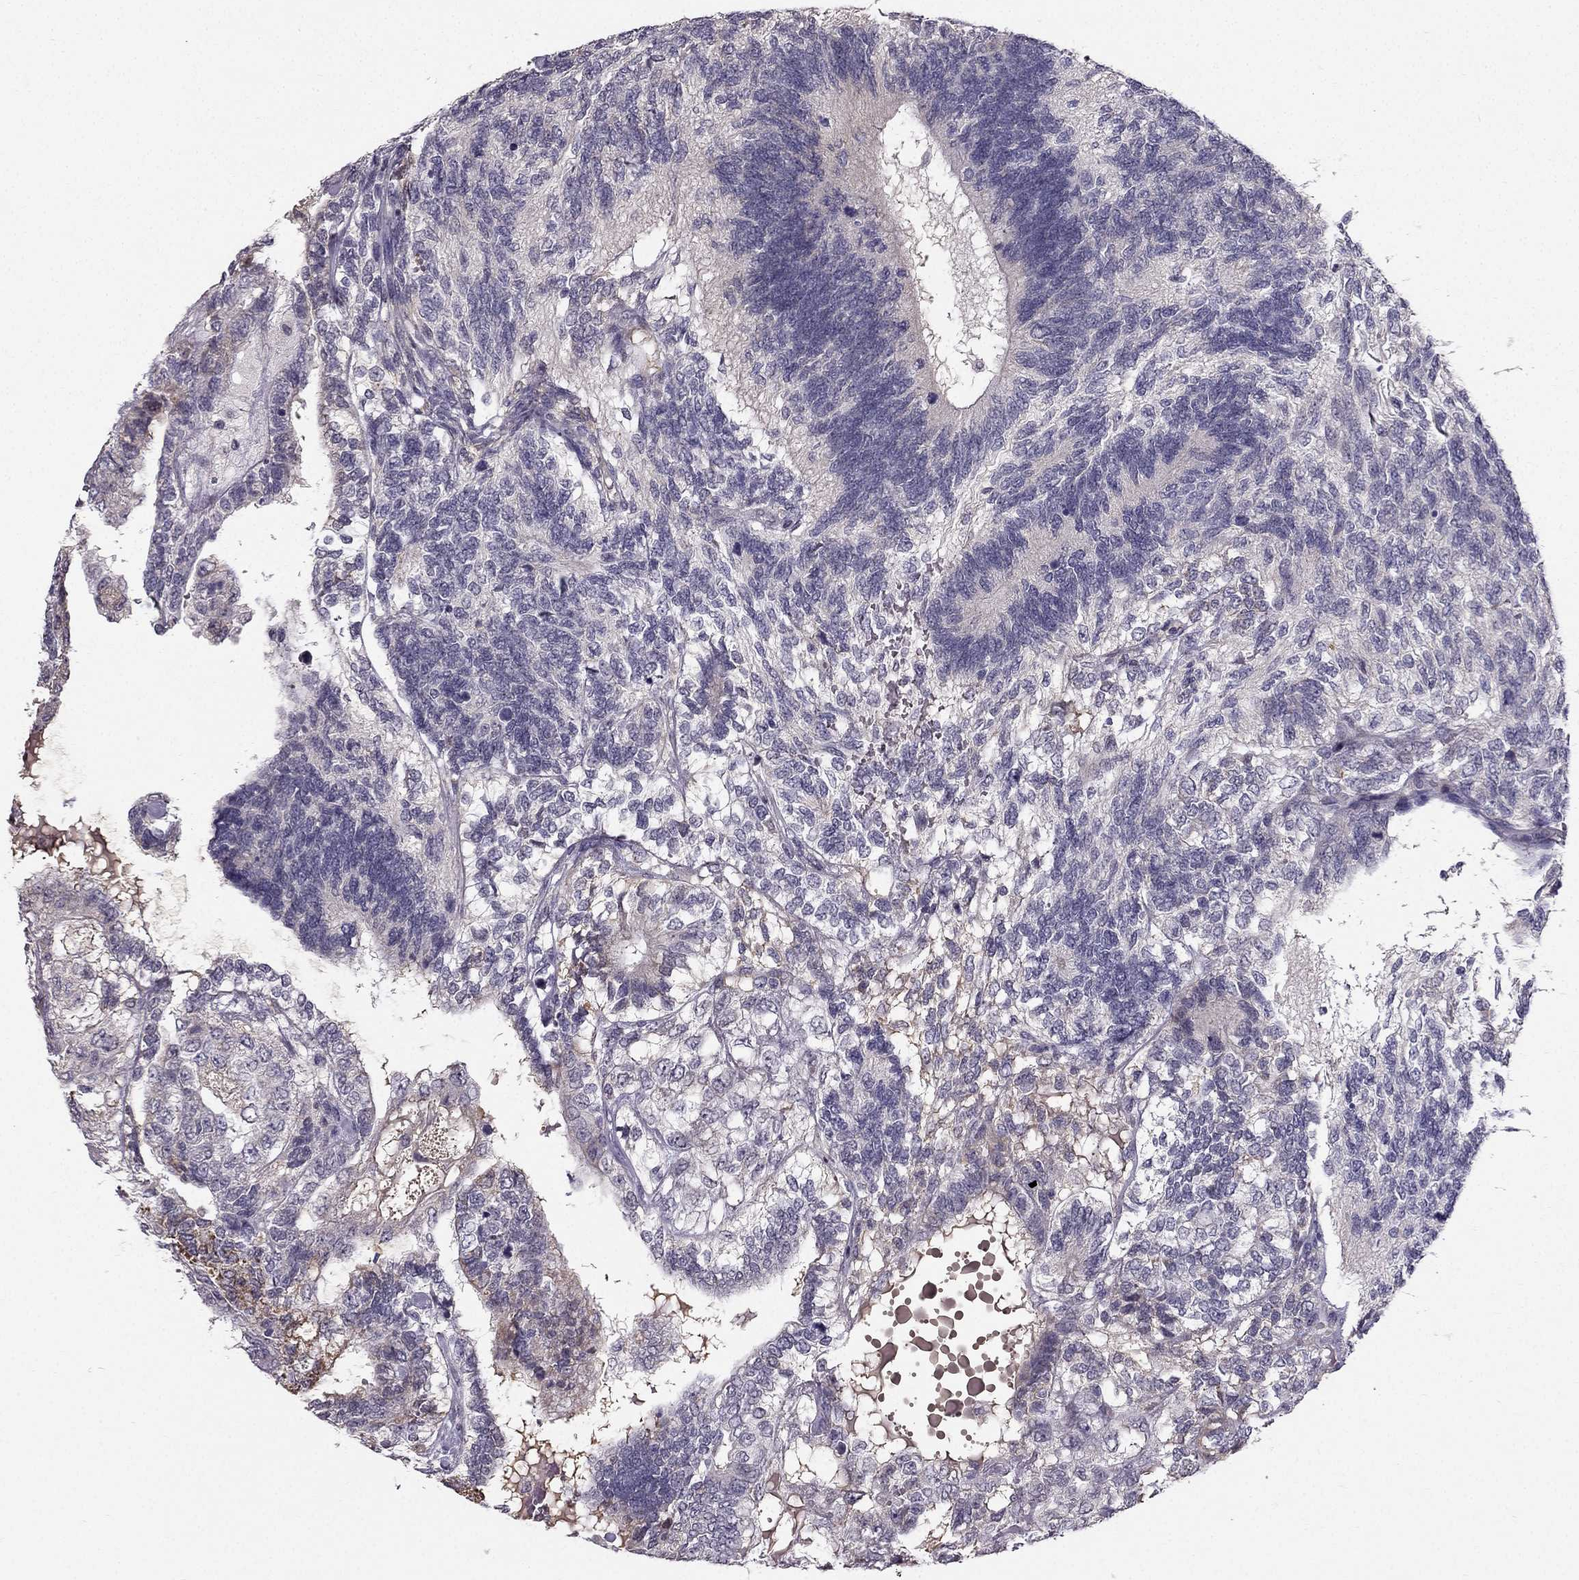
{"staining": {"intensity": "negative", "quantity": "none", "location": "none"}, "tissue": "testis cancer", "cell_type": "Tumor cells", "image_type": "cancer", "snomed": [{"axis": "morphology", "description": "Seminoma, NOS"}, {"axis": "morphology", "description": "Carcinoma, Embryonal, NOS"}, {"axis": "topography", "description": "Testis"}], "caption": "A photomicrograph of testis cancer stained for a protein demonstrates no brown staining in tumor cells.", "gene": "TSPYL5", "patient": {"sex": "male", "age": 41}}